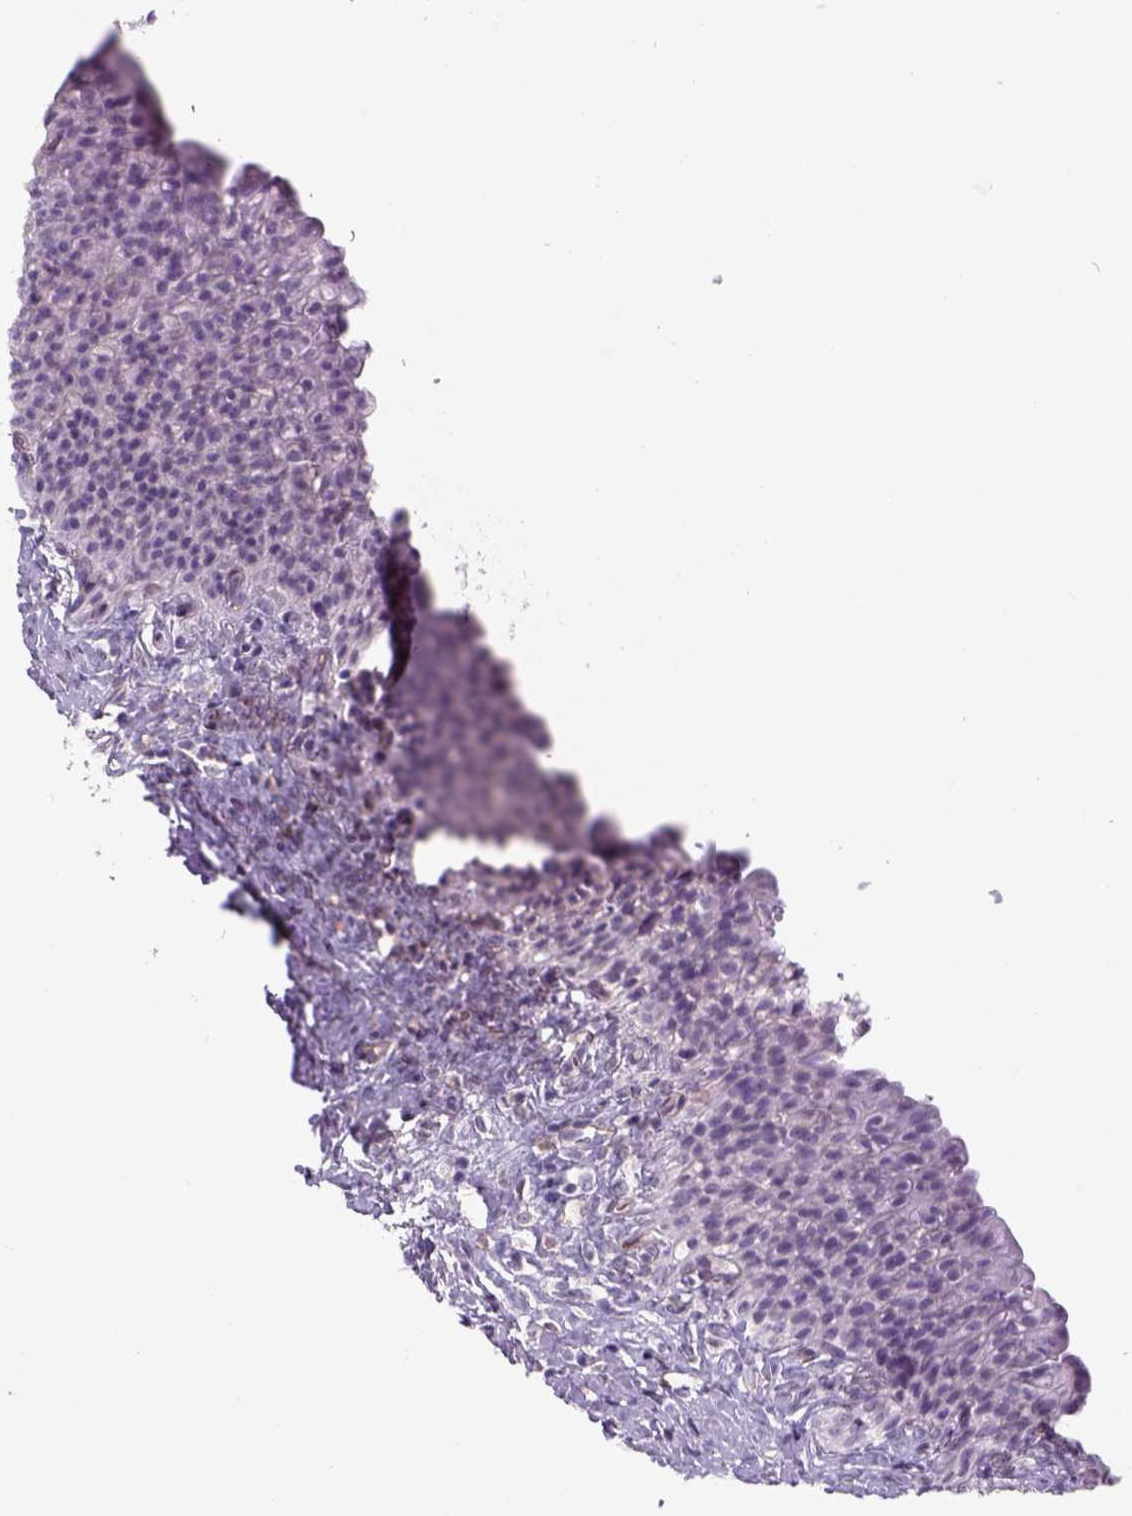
{"staining": {"intensity": "negative", "quantity": "none", "location": "none"}, "tissue": "urinary bladder", "cell_type": "Urothelial cells", "image_type": "normal", "snomed": [{"axis": "morphology", "description": "Normal tissue, NOS"}, {"axis": "topography", "description": "Urinary bladder"}], "caption": "An IHC image of normal urinary bladder is shown. There is no staining in urothelial cells of urinary bladder.", "gene": "PRRT1", "patient": {"sex": "male", "age": 76}}